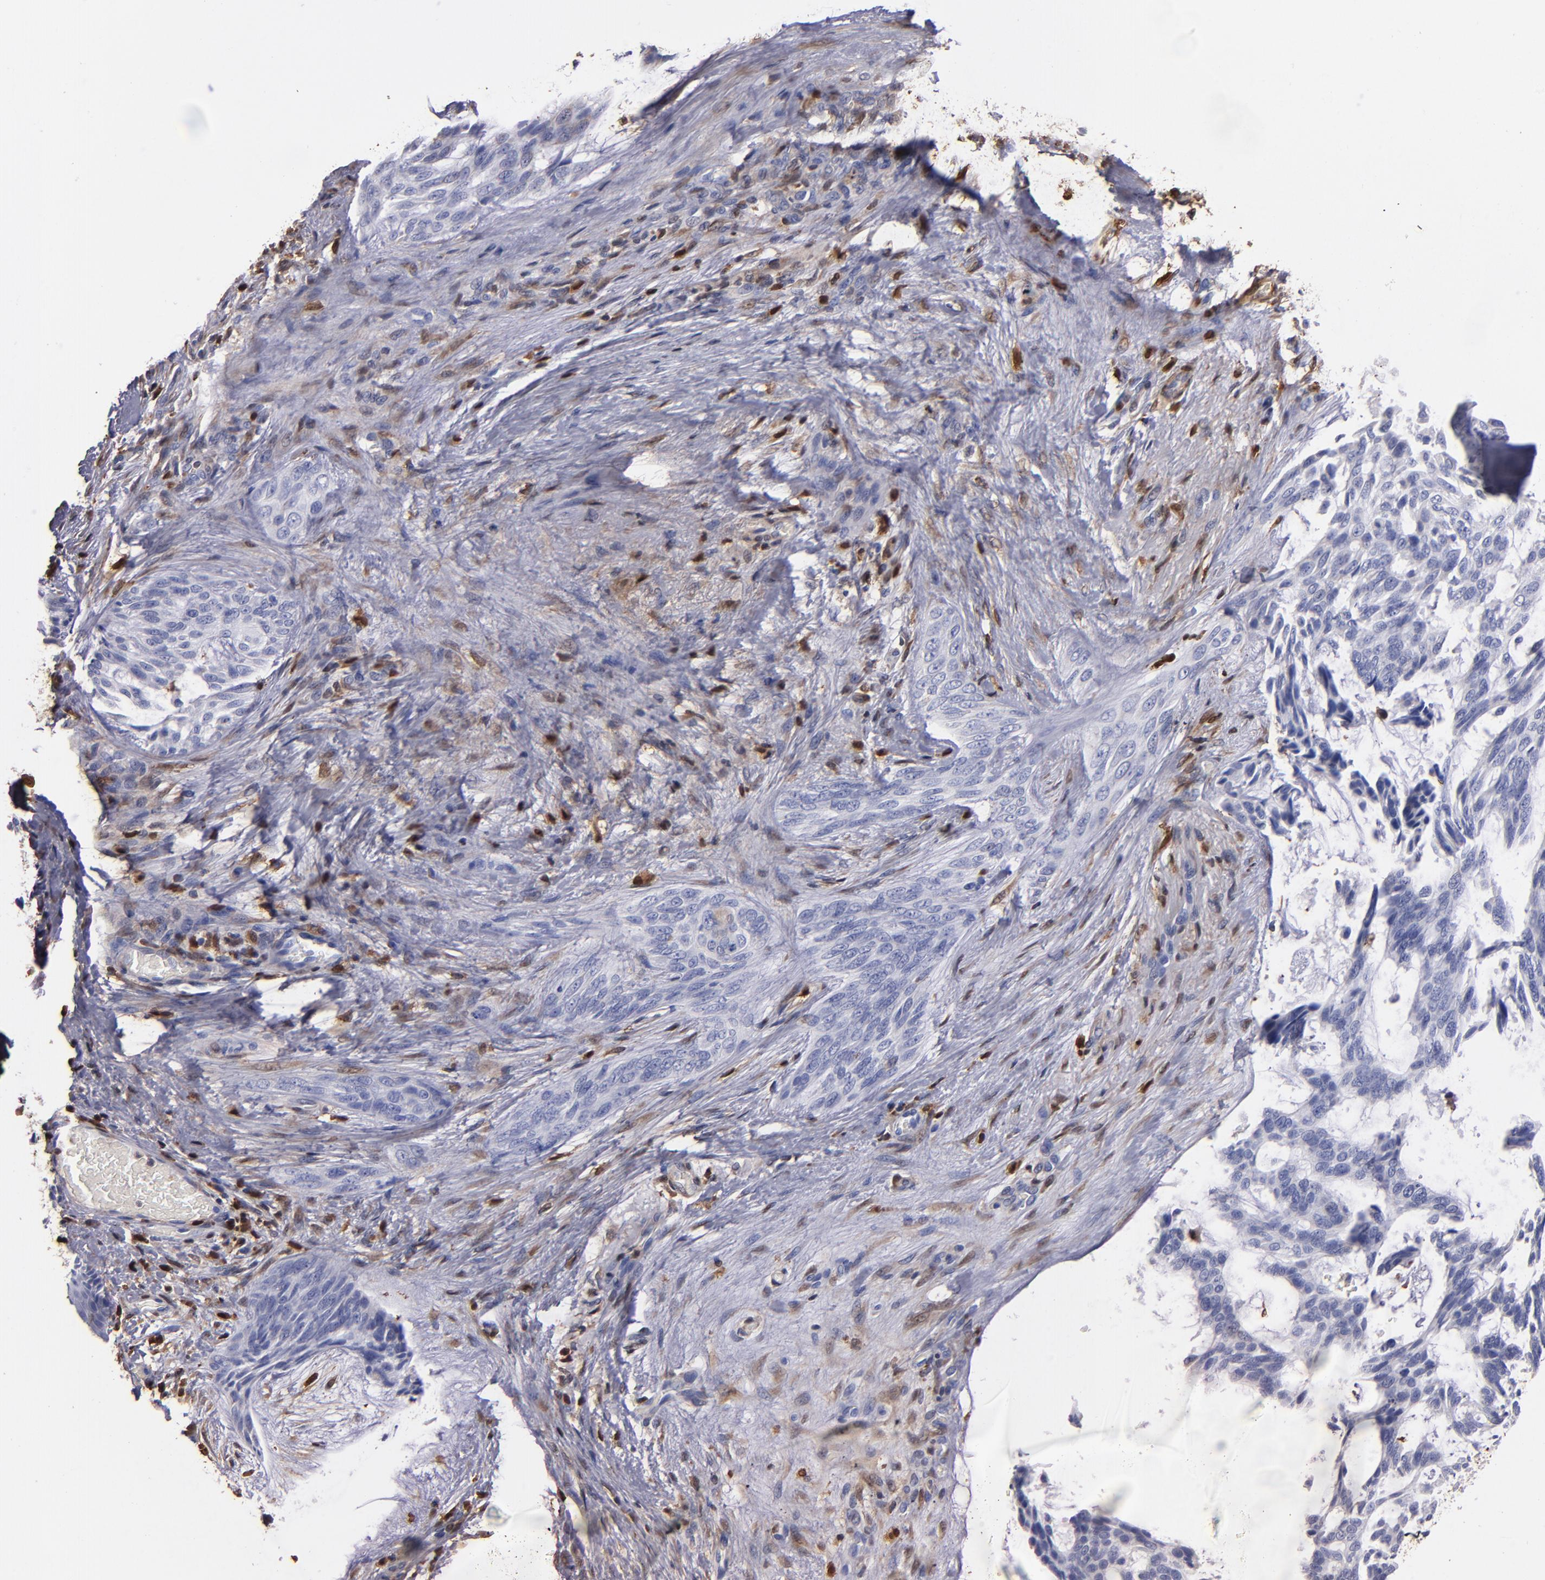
{"staining": {"intensity": "negative", "quantity": "none", "location": "none"}, "tissue": "skin cancer", "cell_type": "Tumor cells", "image_type": "cancer", "snomed": [{"axis": "morphology", "description": "Normal tissue, NOS"}, {"axis": "morphology", "description": "Basal cell carcinoma"}, {"axis": "topography", "description": "Skin"}], "caption": "The micrograph shows no staining of tumor cells in skin cancer.", "gene": "S100A4", "patient": {"sex": "female", "age": 71}}